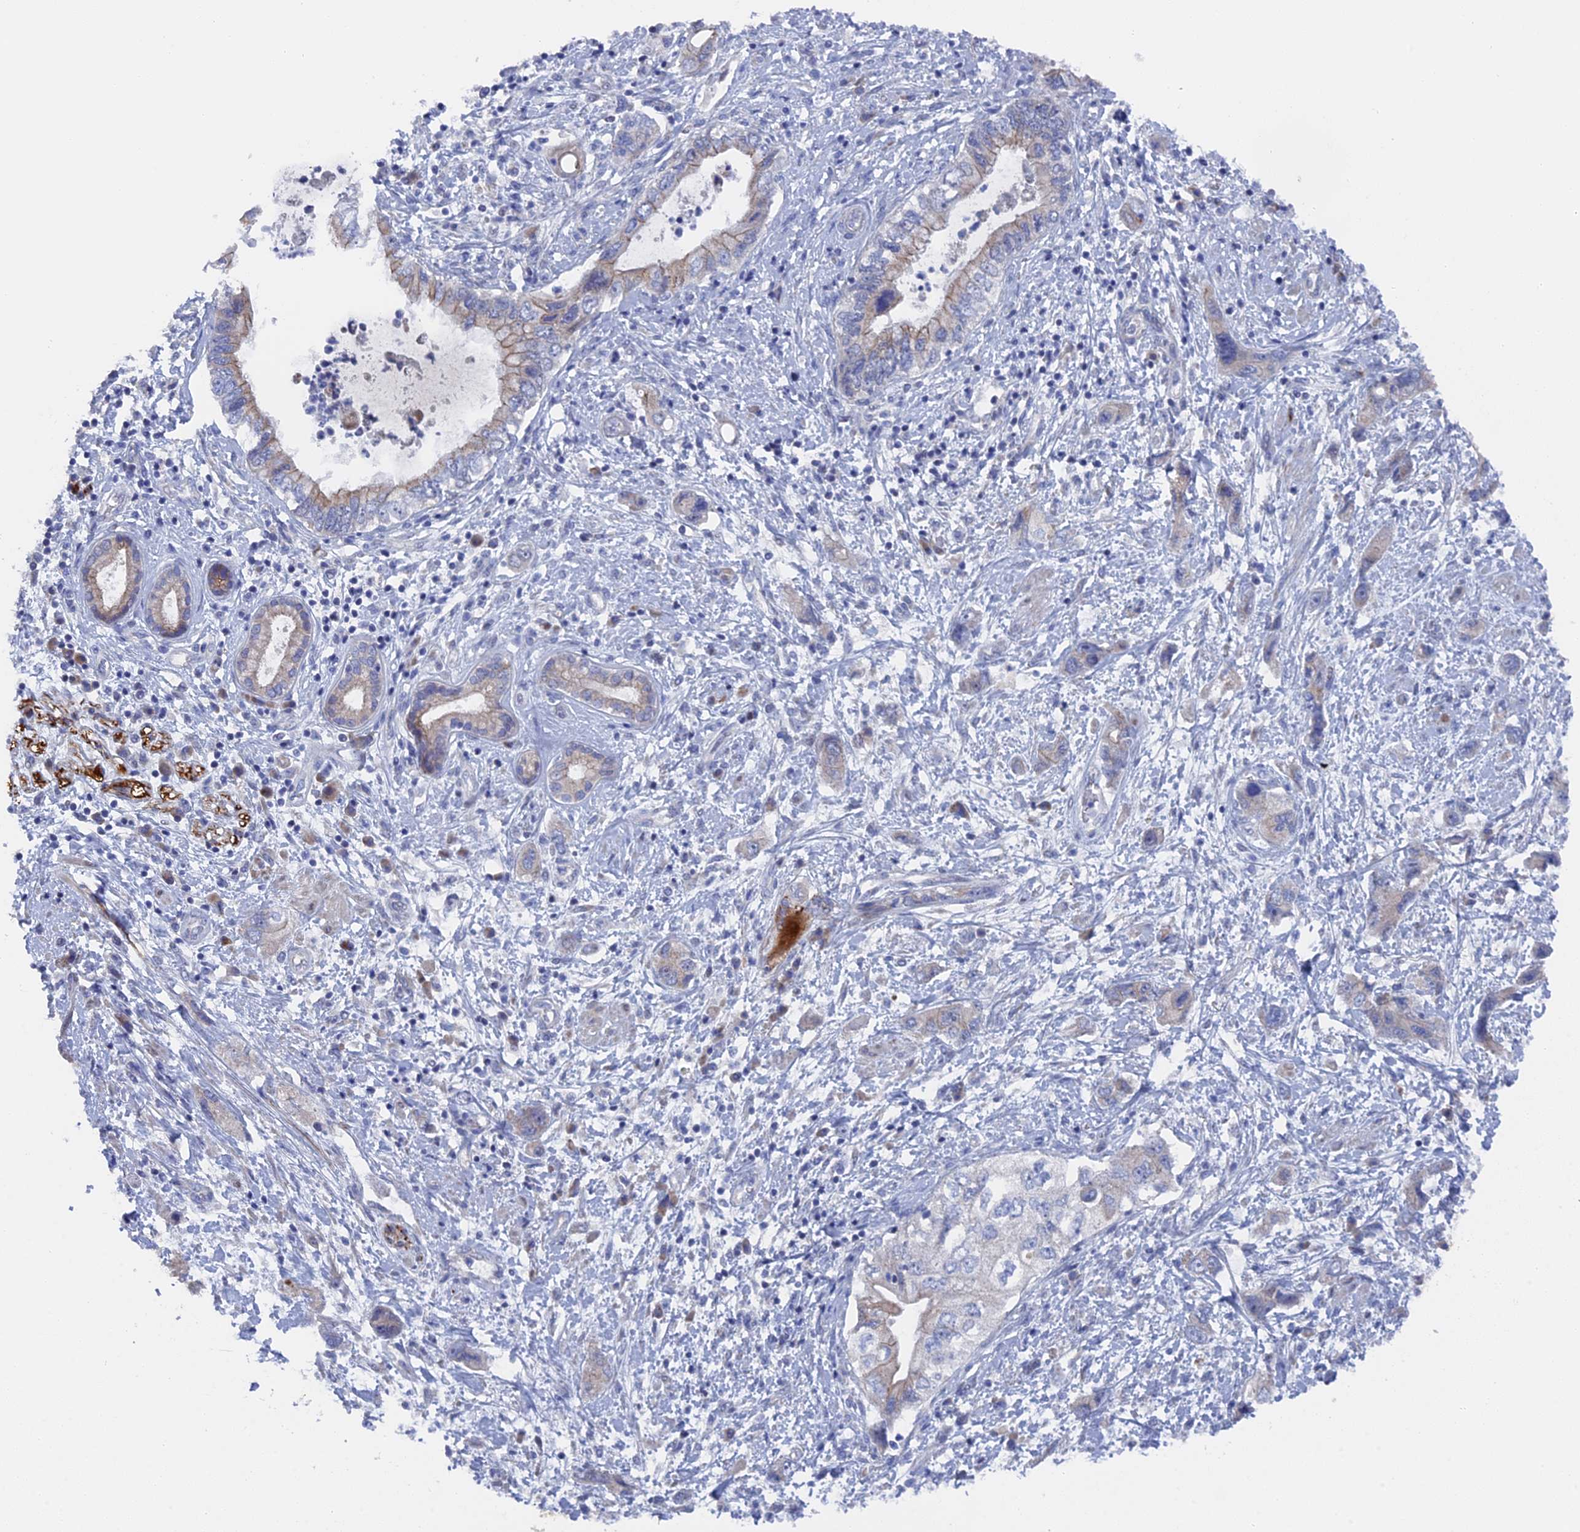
{"staining": {"intensity": "weak", "quantity": "<25%", "location": "cytoplasmic/membranous"}, "tissue": "pancreatic cancer", "cell_type": "Tumor cells", "image_type": "cancer", "snomed": [{"axis": "morphology", "description": "Adenocarcinoma, NOS"}, {"axis": "topography", "description": "Pancreas"}], "caption": "Immunohistochemical staining of human adenocarcinoma (pancreatic) demonstrates no significant positivity in tumor cells.", "gene": "TMEM161A", "patient": {"sex": "female", "age": 73}}